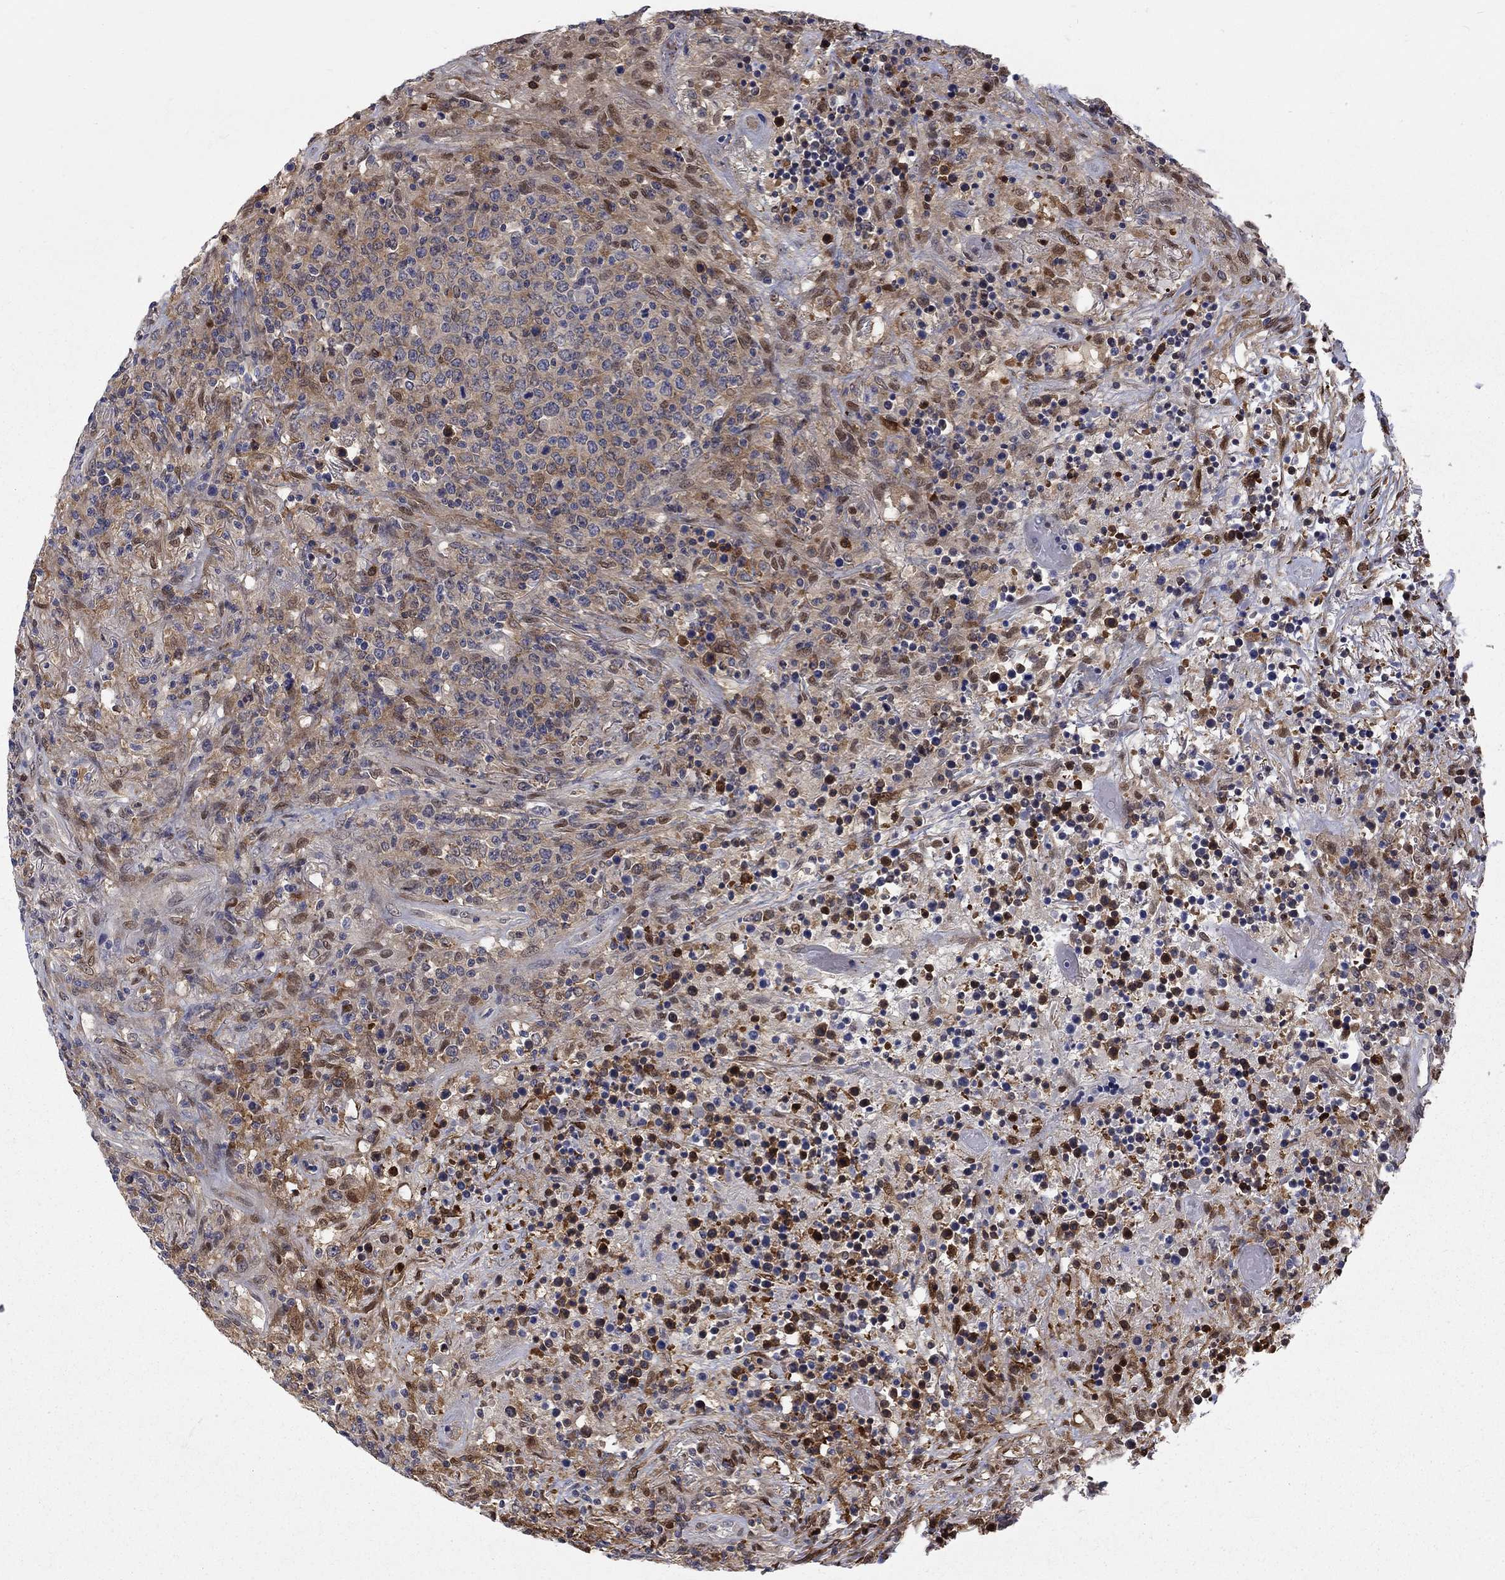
{"staining": {"intensity": "negative", "quantity": "none", "location": "none"}, "tissue": "lymphoma", "cell_type": "Tumor cells", "image_type": "cancer", "snomed": [{"axis": "morphology", "description": "Malignant lymphoma, non-Hodgkin's type, High grade"}, {"axis": "topography", "description": "Lung"}], "caption": "Tumor cells are negative for brown protein staining in malignant lymphoma, non-Hodgkin's type (high-grade). (DAB (3,3'-diaminobenzidine) immunohistochemistry (IHC) with hematoxylin counter stain).", "gene": "HKDC1", "patient": {"sex": "male", "age": 79}}